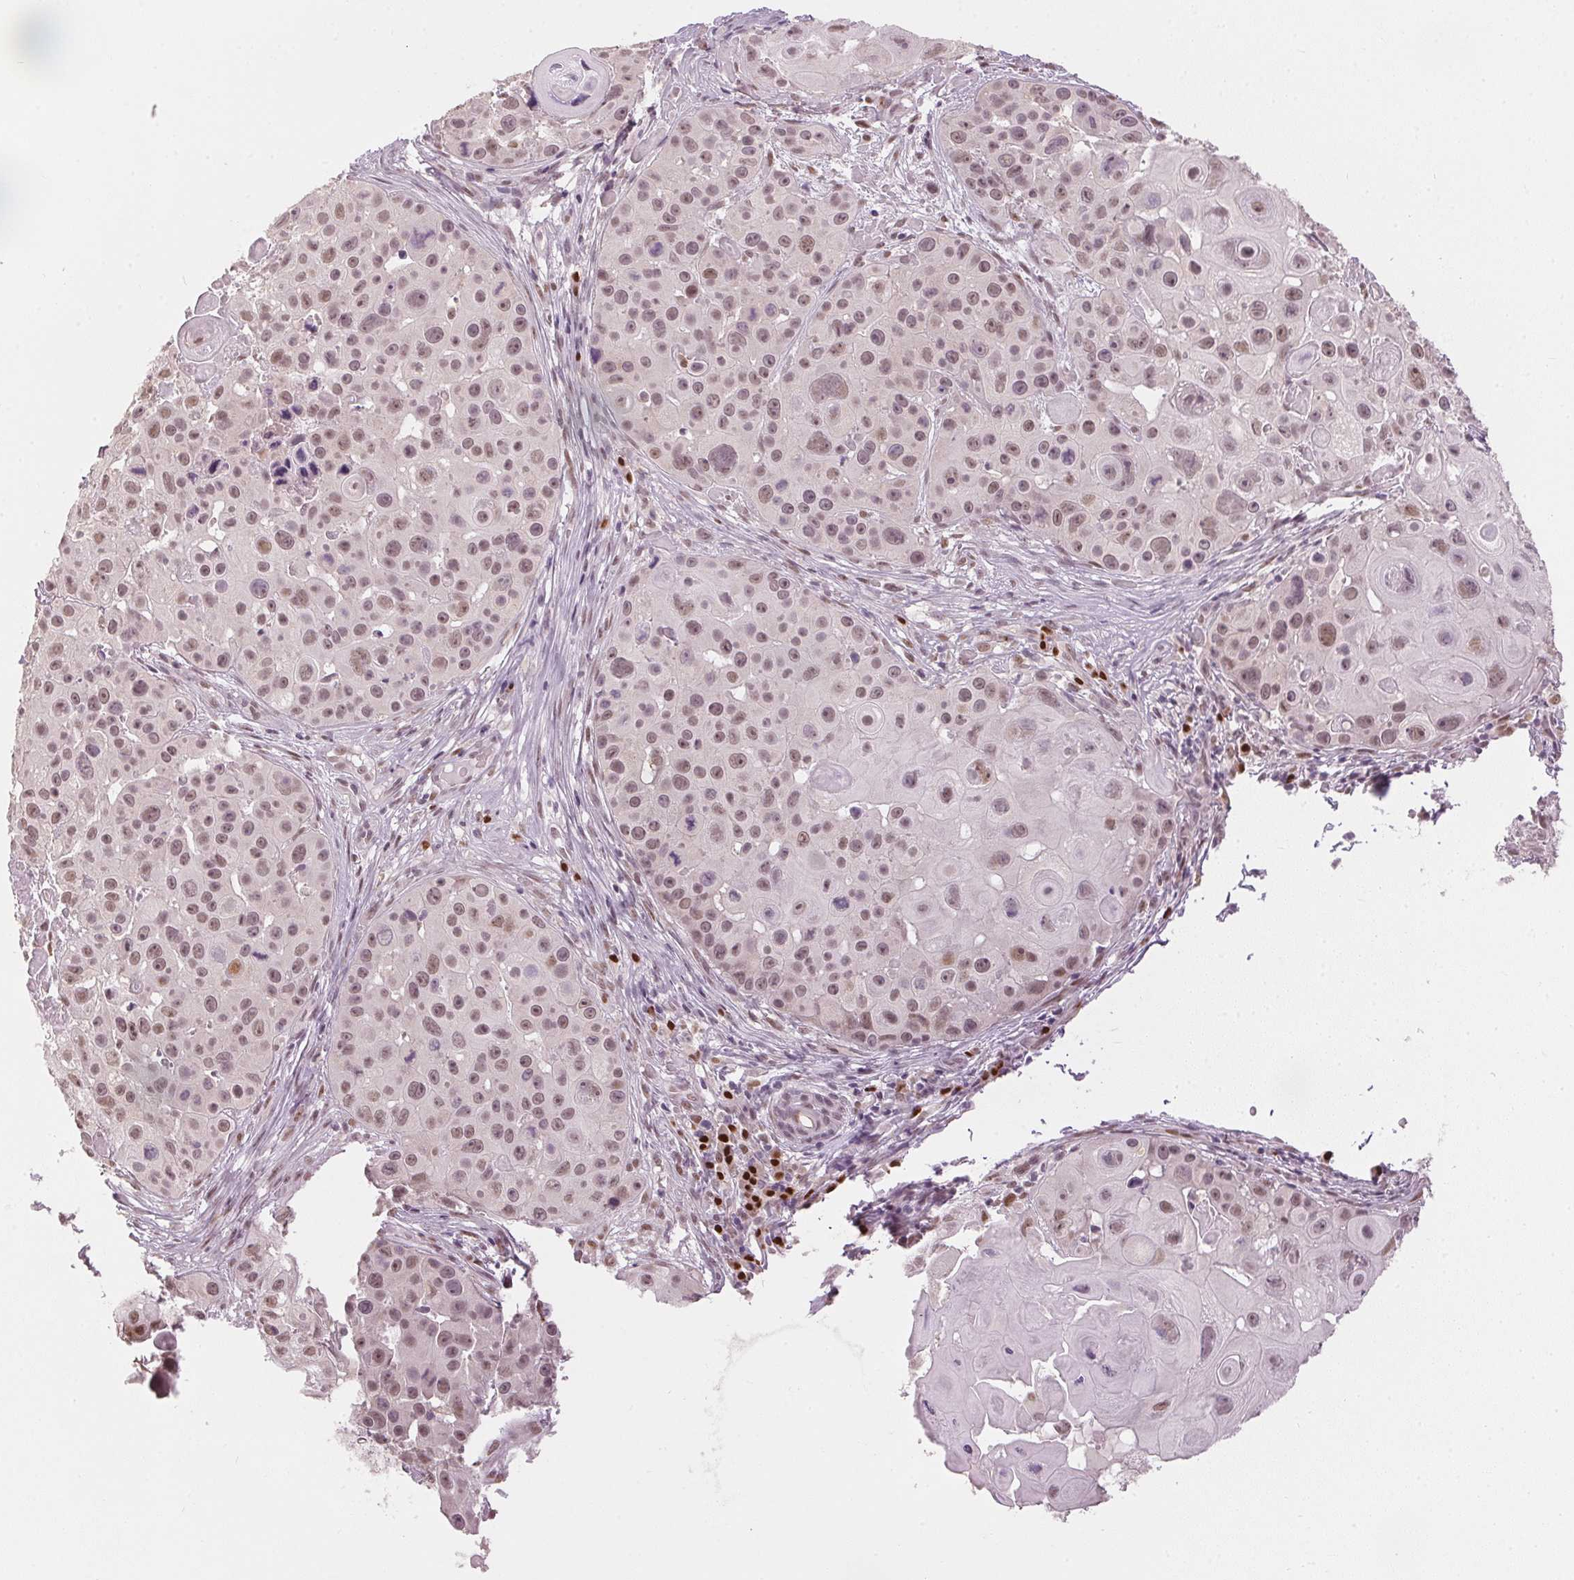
{"staining": {"intensity": "weak", "quantity": "25%-75%", "location": "nuclear"}, "tissue": "skin cancer", "cell_type": "Tumor cells", "image_type": "cancer", "snomed": [{"axis": "morphology", "description": "Squamous cell carcinoma, NOS"}, {"axis": "topography", "description": "Skin"}], "caption": "Skin cancer stained with a protein marker shows weak staining in tumor cells.", "gene": "SLC39A3", "patient": {"sex": "male", "age": 92}}